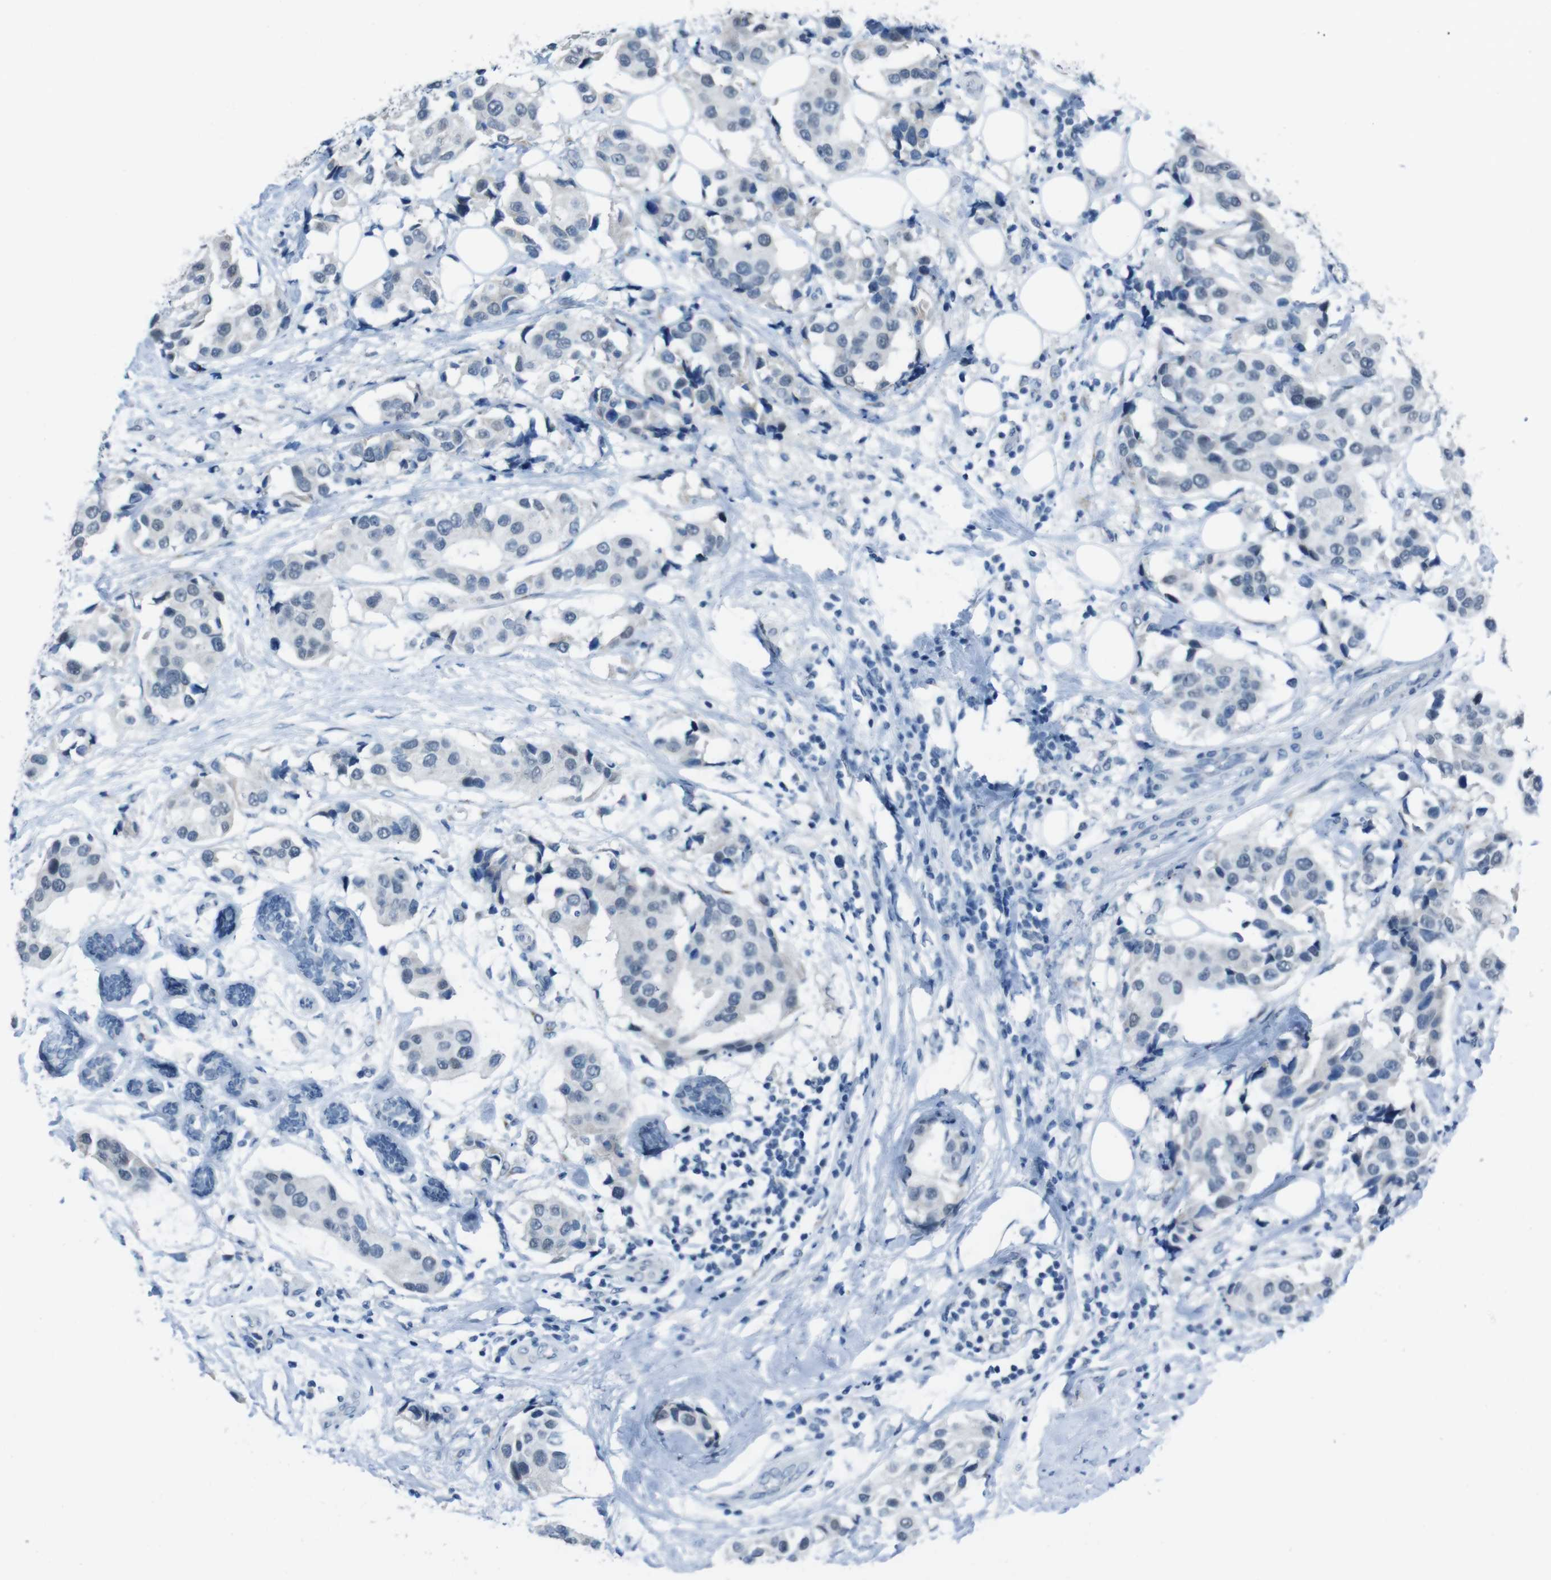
{"staining": {"intensity": "negative", "quantity": "none", "location": "none"}, "tissue": "breast cancer", "cell_type": "Tumor cells", "image_type": "cancer", "snomed": [{"axis": "morphology", "description": "Normal tissue, NOS"}, {"axis": "morphology", "description": "Duct carcinoma"}, {"axis": "topography", "description": "Breast"}], "caption": "Protein analysis of breast cancer (infiltrating ductal carcinoma) displays no significant positivity in tumor cells.", "gene": "CDHR2", "patient": {"sex": "female", "age": 39}}